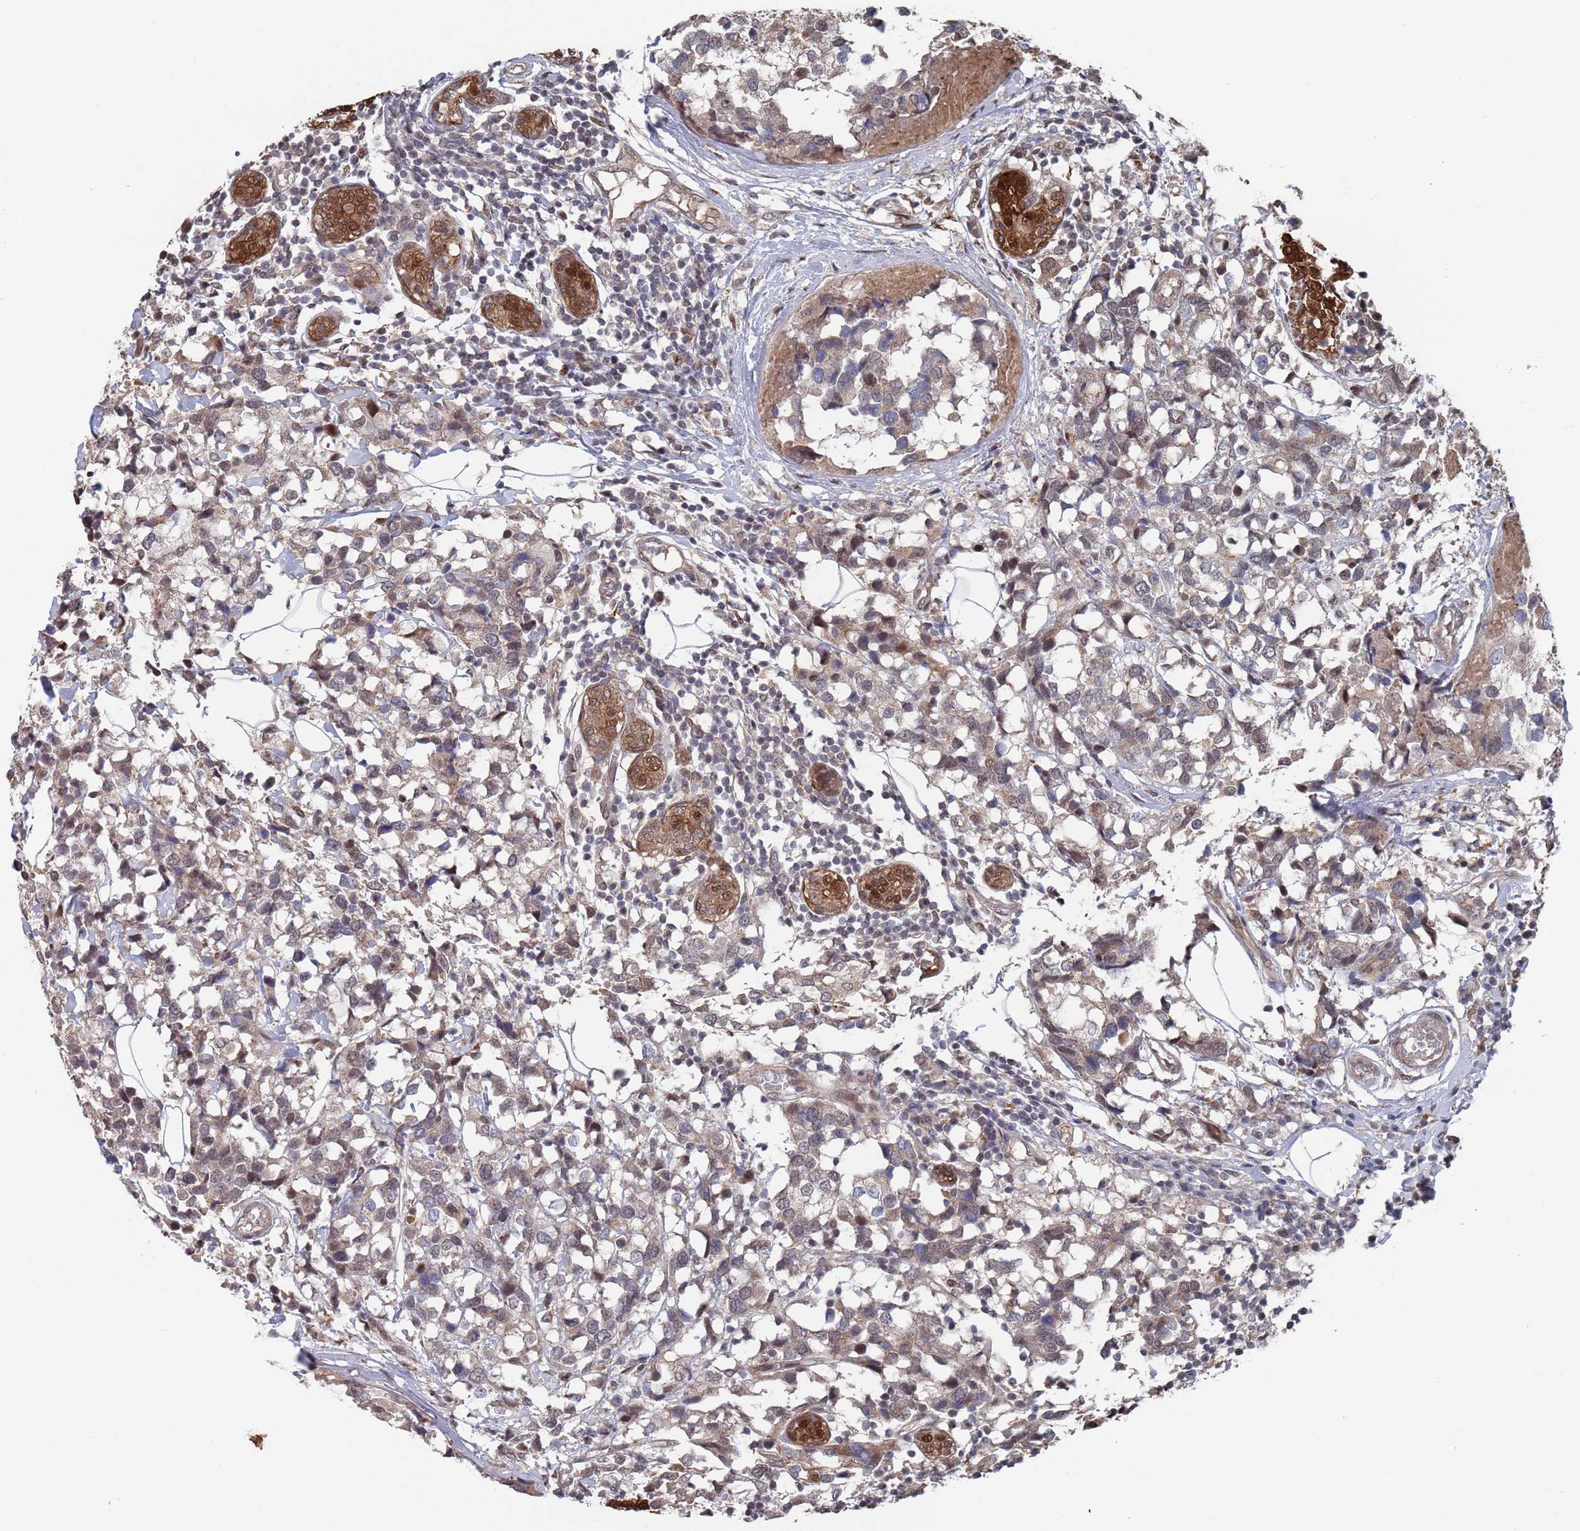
{"staining": {"intensity": "weak", "quantity": "25%-75%", "location": "cytoplasmic/membranous,nuclear"}, "tissue": "breast cancer", "cell_type": "Tumor cells", "image_type": "cancer", "snomed": [{"axis": "morphology", "description": "Lobular carcinoma"}, {"axis": "topography", "description": "Breast"}], "caption": "Brown immunohistochemical staining in breast lobular carcinoma demonstrates weak cytoplasmic/membranous and nuclear positivity in about 25%-75% of tumor cells. Immunohistochemistry stains the protein in brown and the nuclei are stained blue.", "gene": "DGKD", "patient": {"sex": "female", "age": 59}}